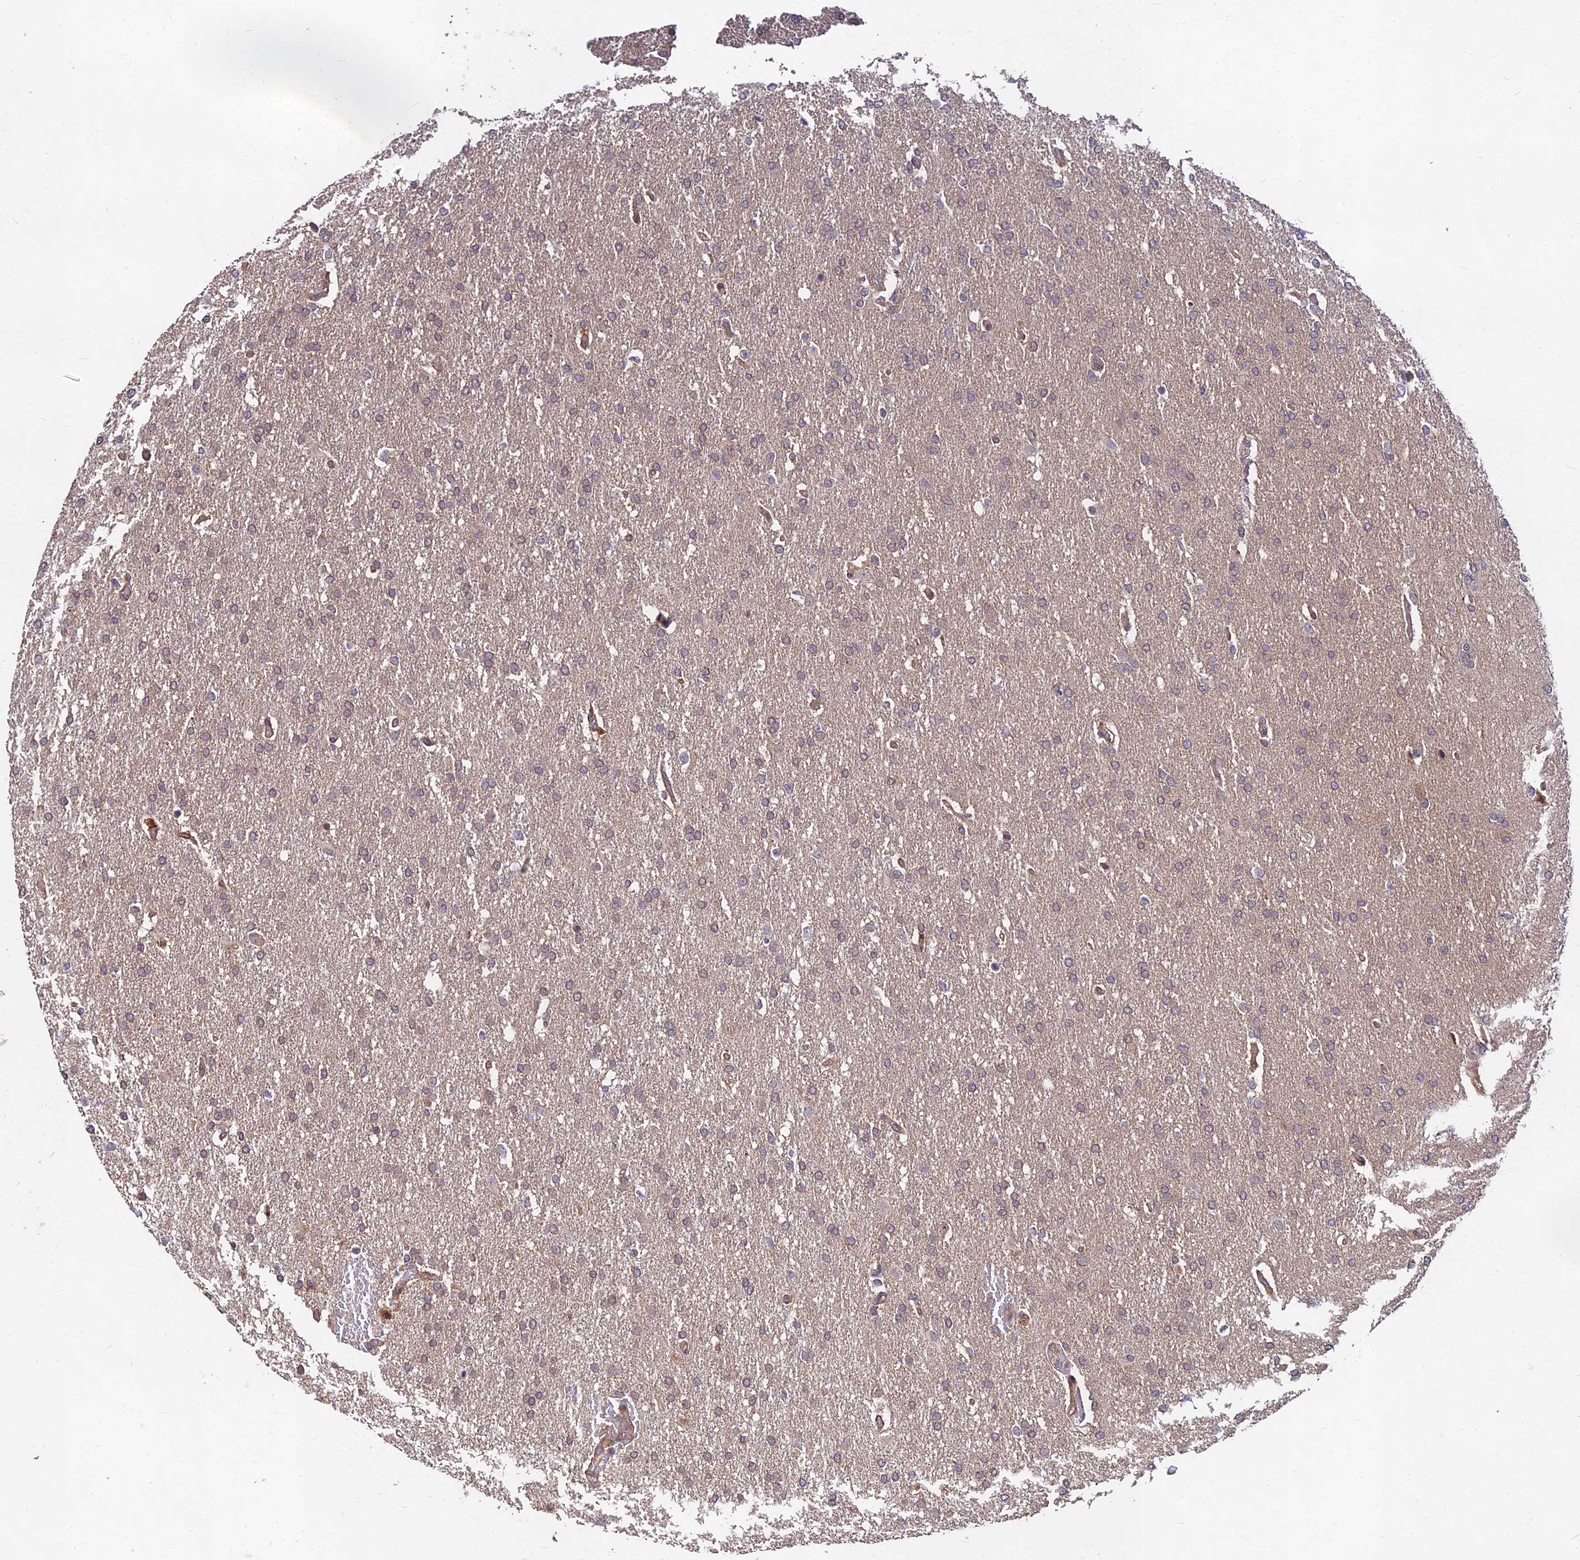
{"staining": {"intensity": "weak", "quantity": "25%-75%", "location": "cytoplasmic/membranous"}, "tissue": "glioma", "cell_type": "Tumor cells", "image_type": "cancer", "snomed": [{"axis": "morphology", "description": "Glioma, malignant, High grade"}, {"axis": "topography", "description": "Brain"}], "caption": "Glioma stained with a protein marker demonstrates weak staining in tumor cells.", "gene": "MKKS", "patient": {"sex": "male", "age": 72}}